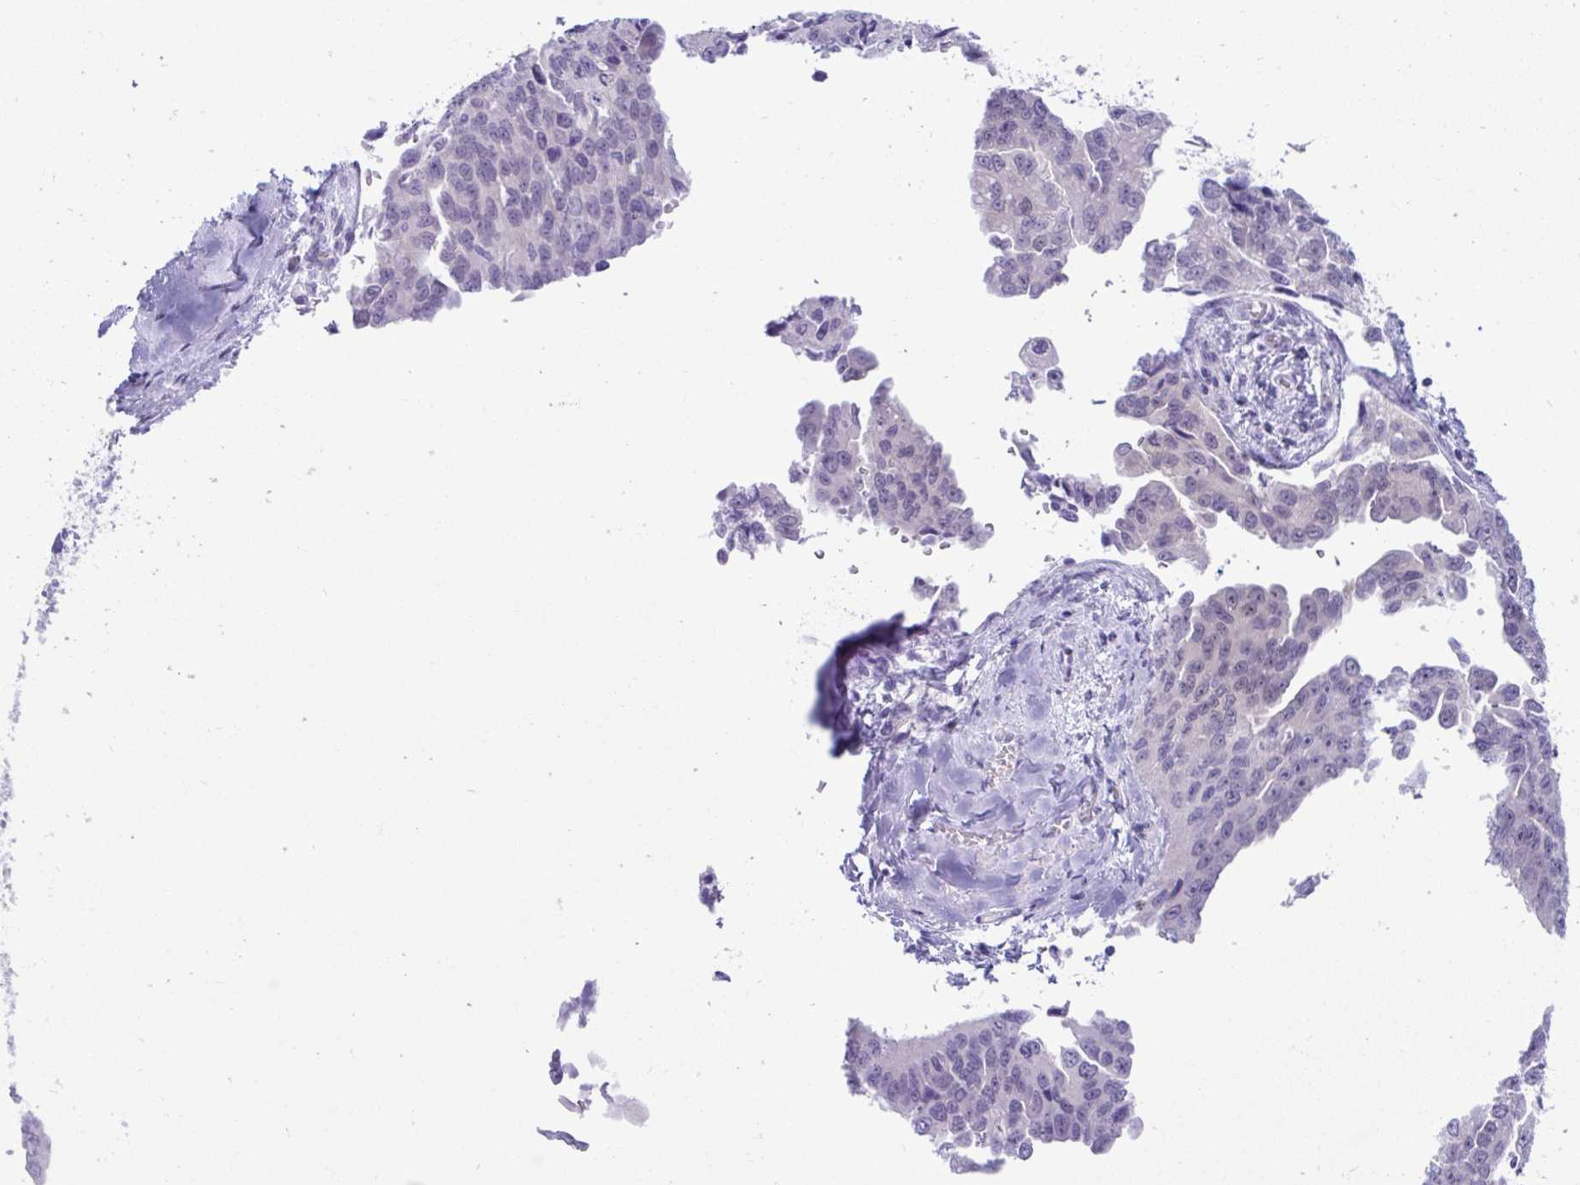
{"staining": {"intensity": "negative", "quantity": "none", "location": "none"}, "tissue": "ovarian cancer", "cell_type": "Tumor cells", "image_type": "cancer", "snomed": [{"axis": "morphology", "description": "Cystadenocarcinoma, serous, NOS"}, {"axis": "topography", "description": "Ovary"}], "caption": "Tumor cells show no significant staining in ovarian serous cystadenocarcinoma.", "gene": "PSCA", "patient": {"sex": "female", "age": 75}}